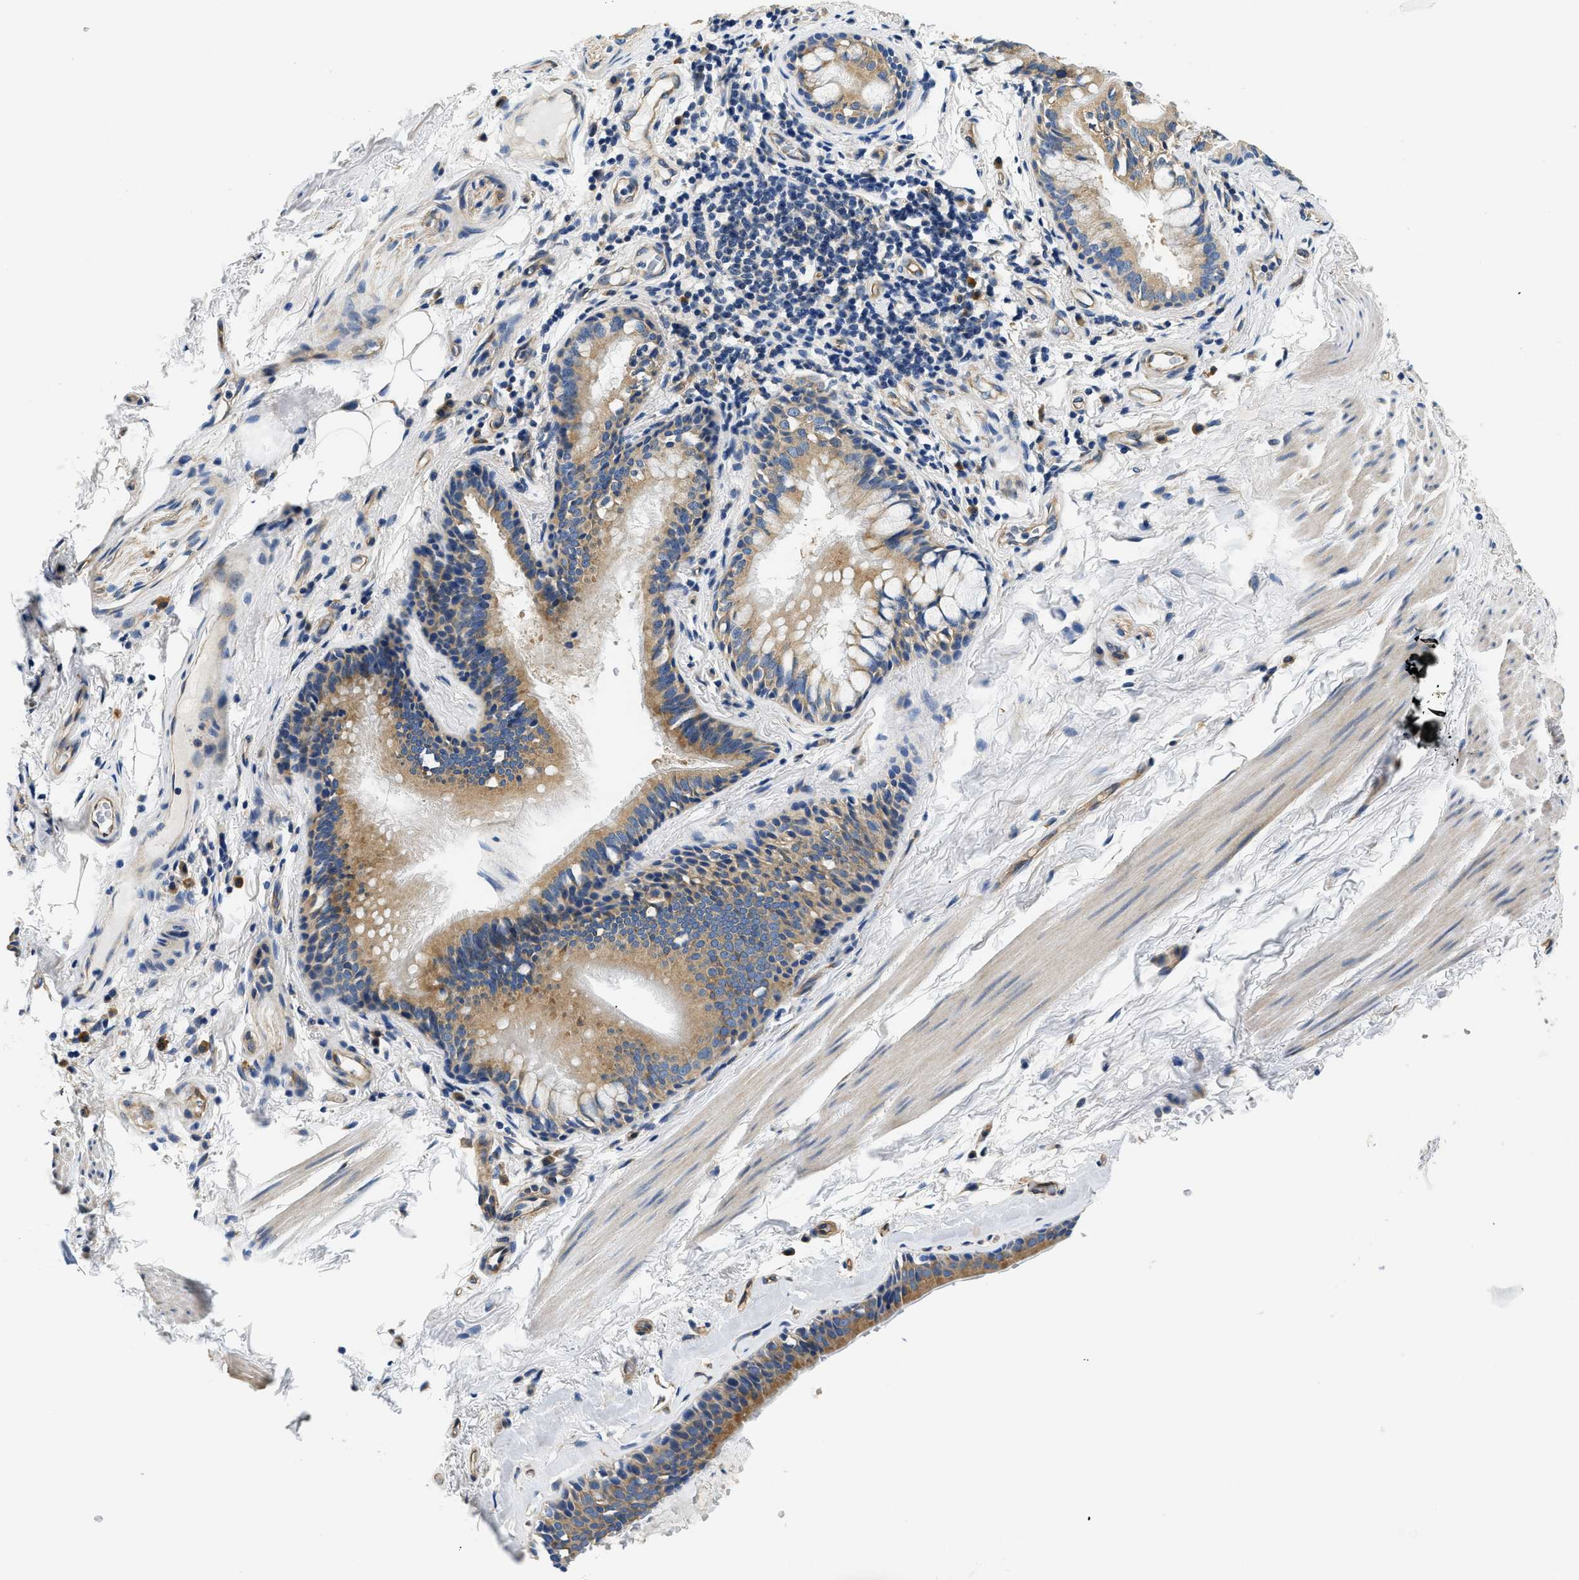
{"staining": {"intensity": "moderate", "quantity": ">75%", "location": "cytoplasmic/membranous"}, "tissue": "bronchus", "cell_type": "Respiratory epithelial cells", "image_type": "normal", "snomed": [{"axis": "morphology", "description": "Normal tissue, NOS"}, {"axis": "topography", "description": "Cartilage tissue"}], "caption": "Bronchus was stained to show a protein in brown. There is medium levels of moderate cytoplasmic/membranous staining in approximately >75% of respiratory epithelial cells.", "gene": "CSDE1", "patient": {"sex": "female", "age": 63}}